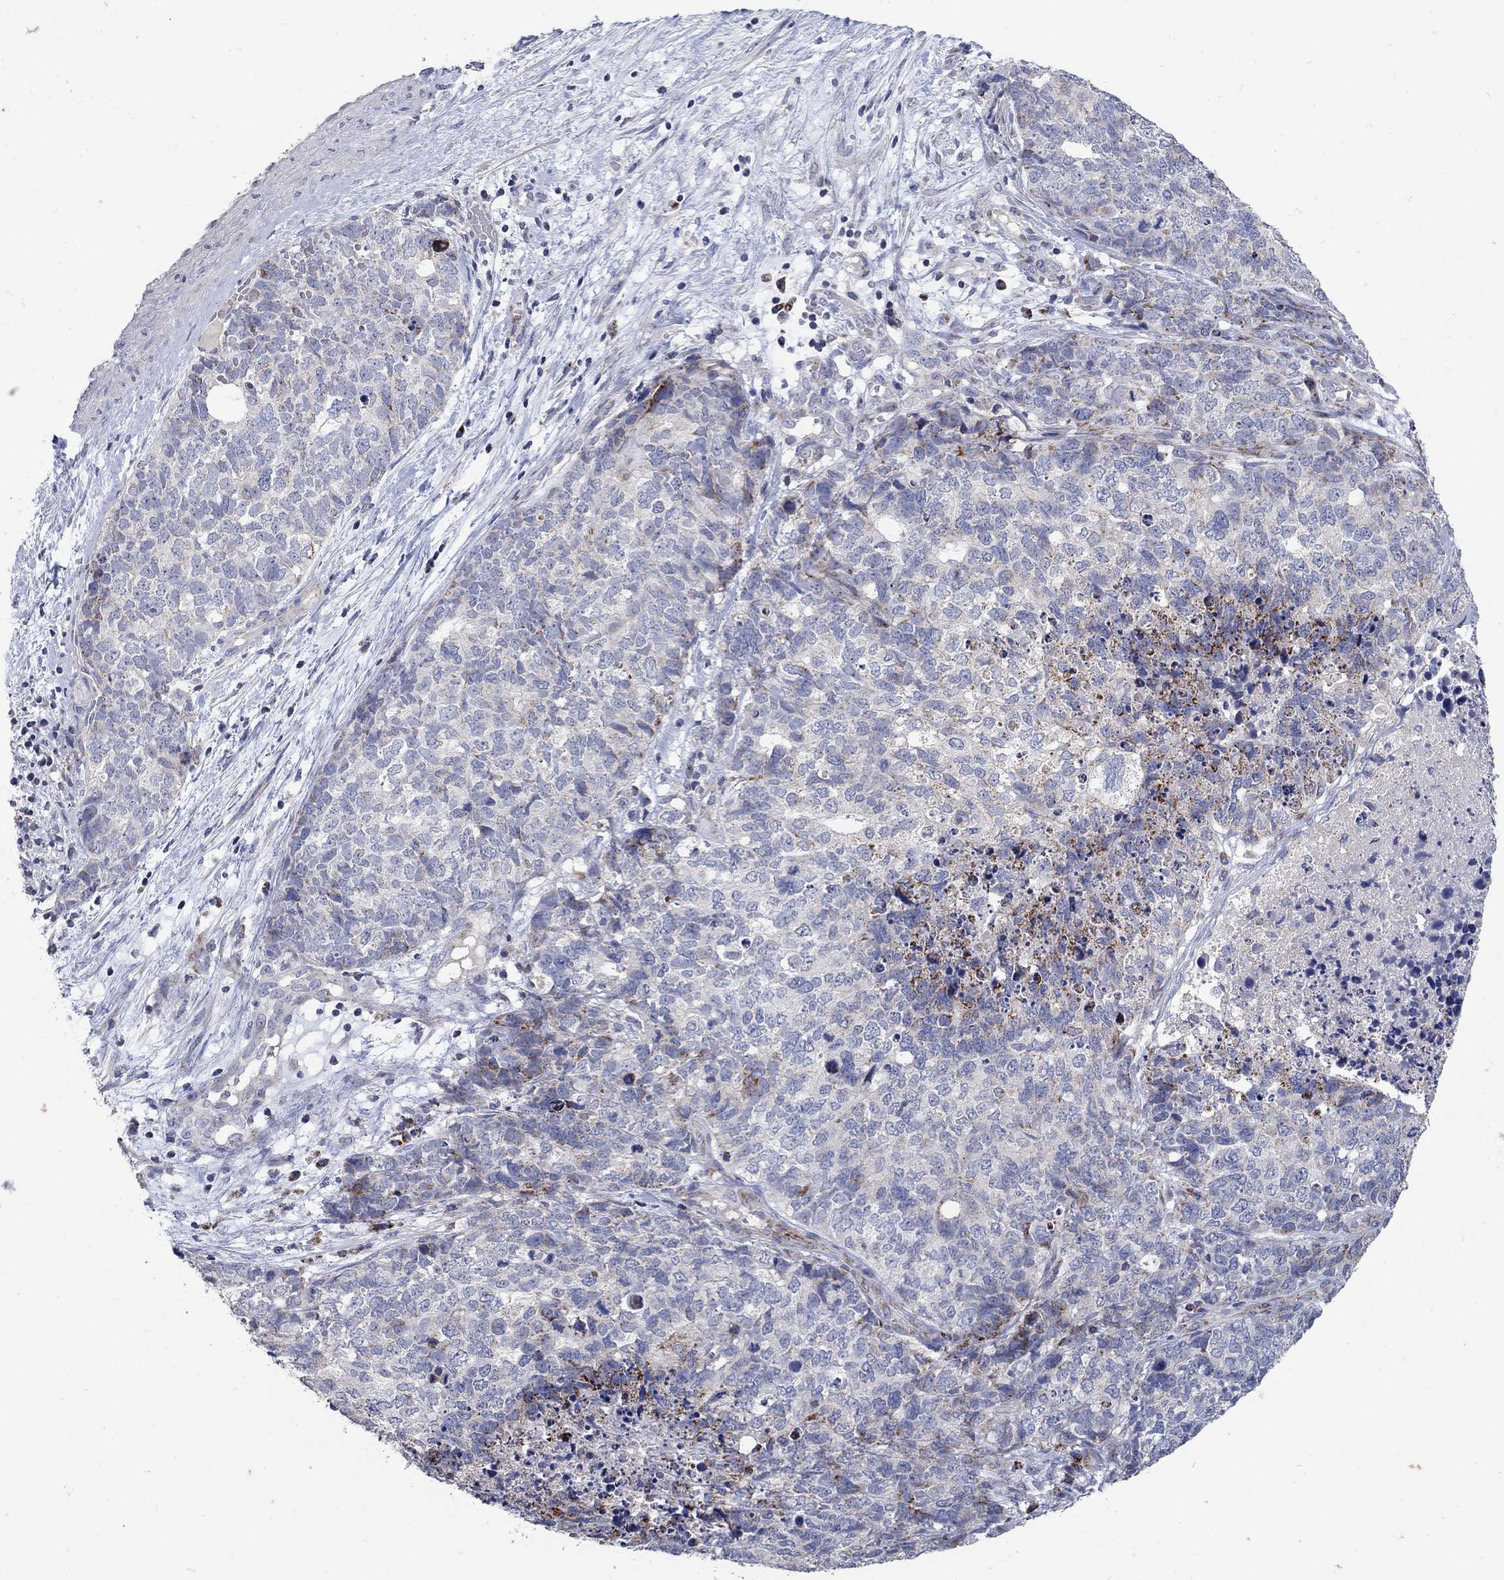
{"staining": {"intensity": "strong", "quantity": "<25%", "location": "cytoplasmic/membranous"}, "tissue": "cervical cancer", "cell_type": "Tumor cells", "image_type": "cancer", "snomed": [{"axis": "morphology", "description": "Squamous cell carcinoma, NOS"}, {"axis": "topography", "description": "Cervix"}], "caption": "Protein staining by immunohistochemistry shows strong cytoplasmic/membranous staining in about <25% of tumor cells in cervical cancer (squamous cell carcinoma).", "gene": "HMX2", "patient": {"sex": "female", "age": 63}}